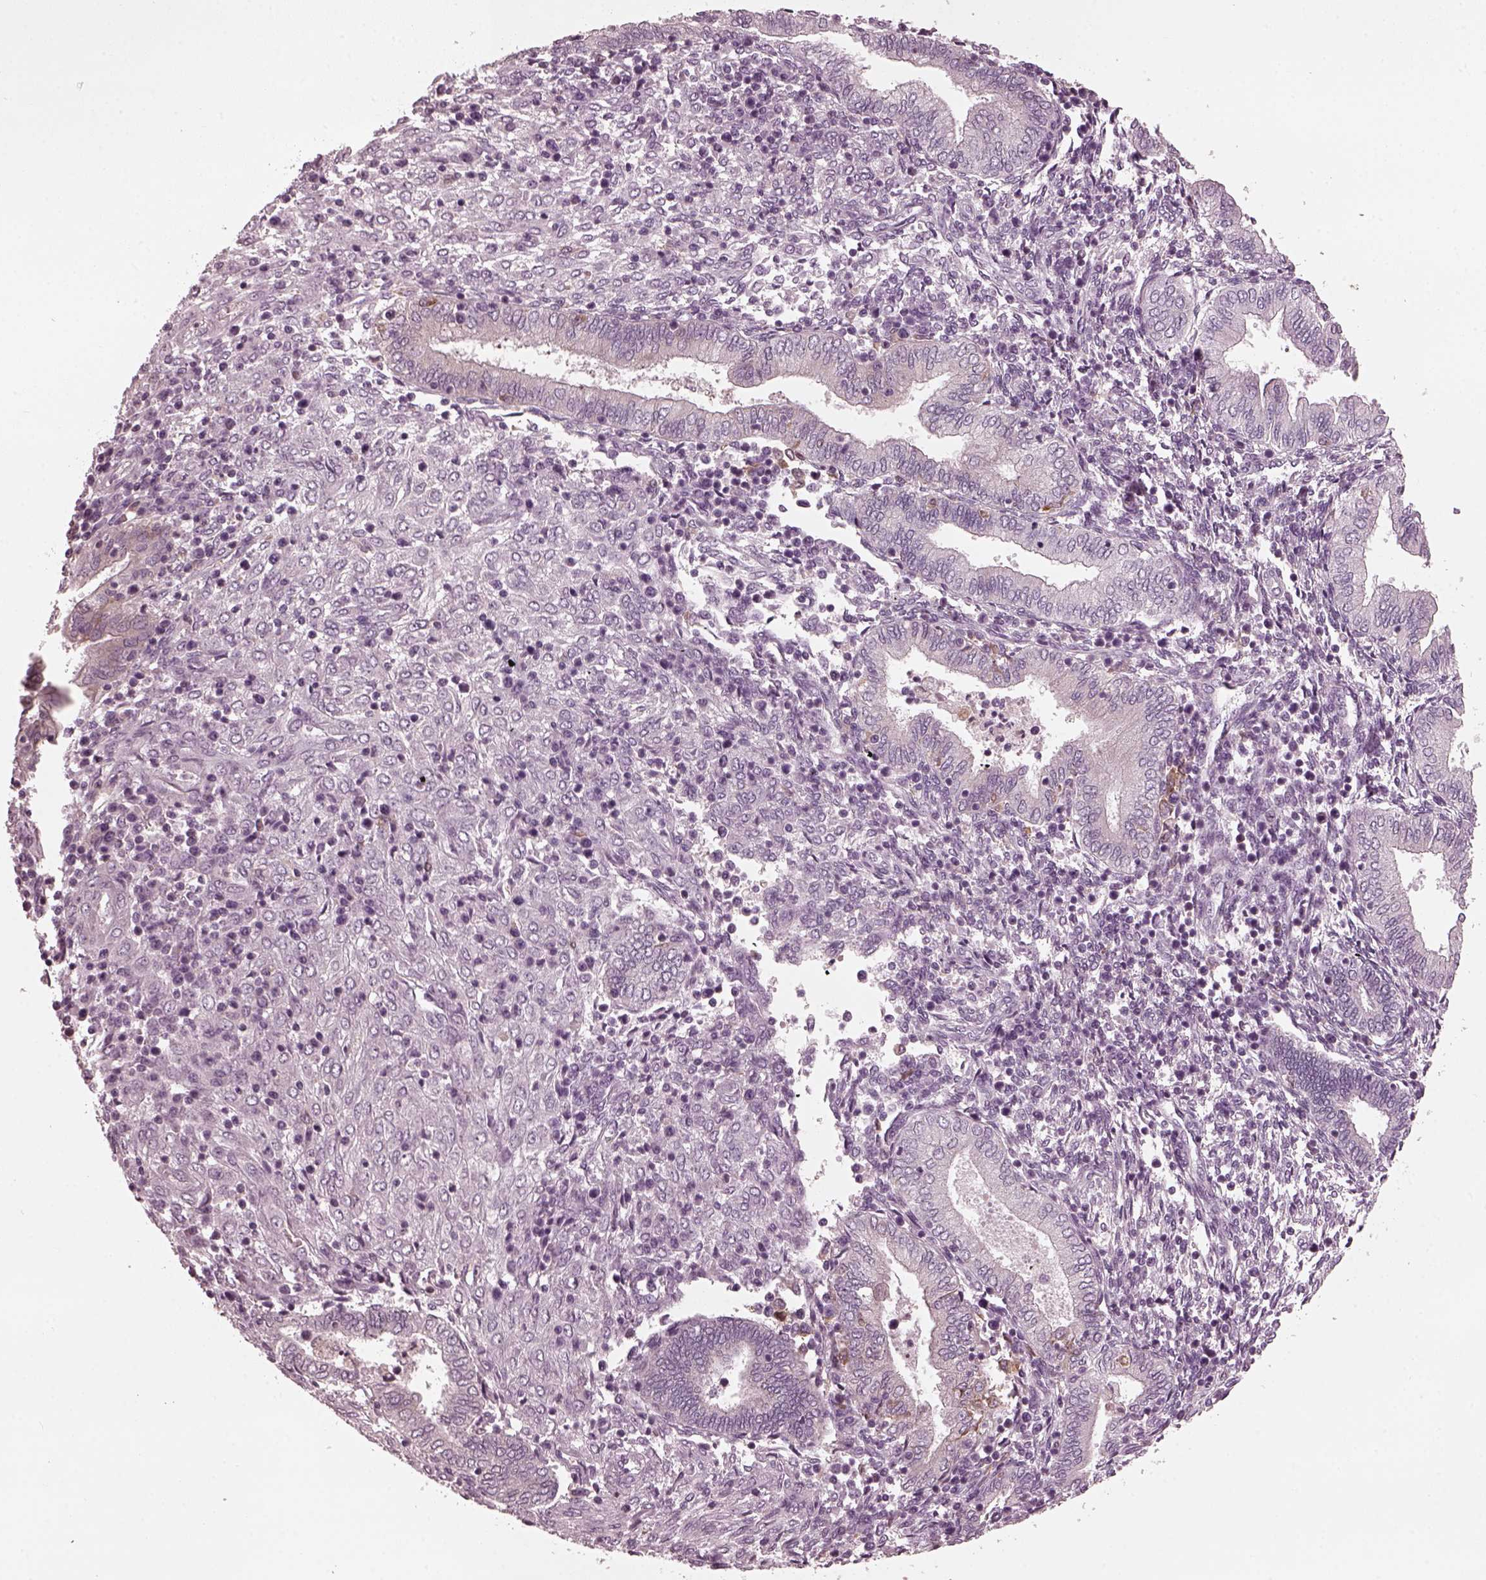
{"staining": {"intensity": "negative", "quantity": "none", "location": "none"}, "tissue": "endometrium", "cell_type": "Cells in endometrial stroma", "image_type": "normal", "snomed": [{"axis": "morphology", "description": "Normal tissue, NOS"}, {"axis": "topography", "description": "Endometrium"}], "caption": "Micrograph shows no significant protein positivity in cells in endometrial stroma of normal endometrium.", "gene": "PSTPIP2", "patient": {"sex": "female", "age": 42}}